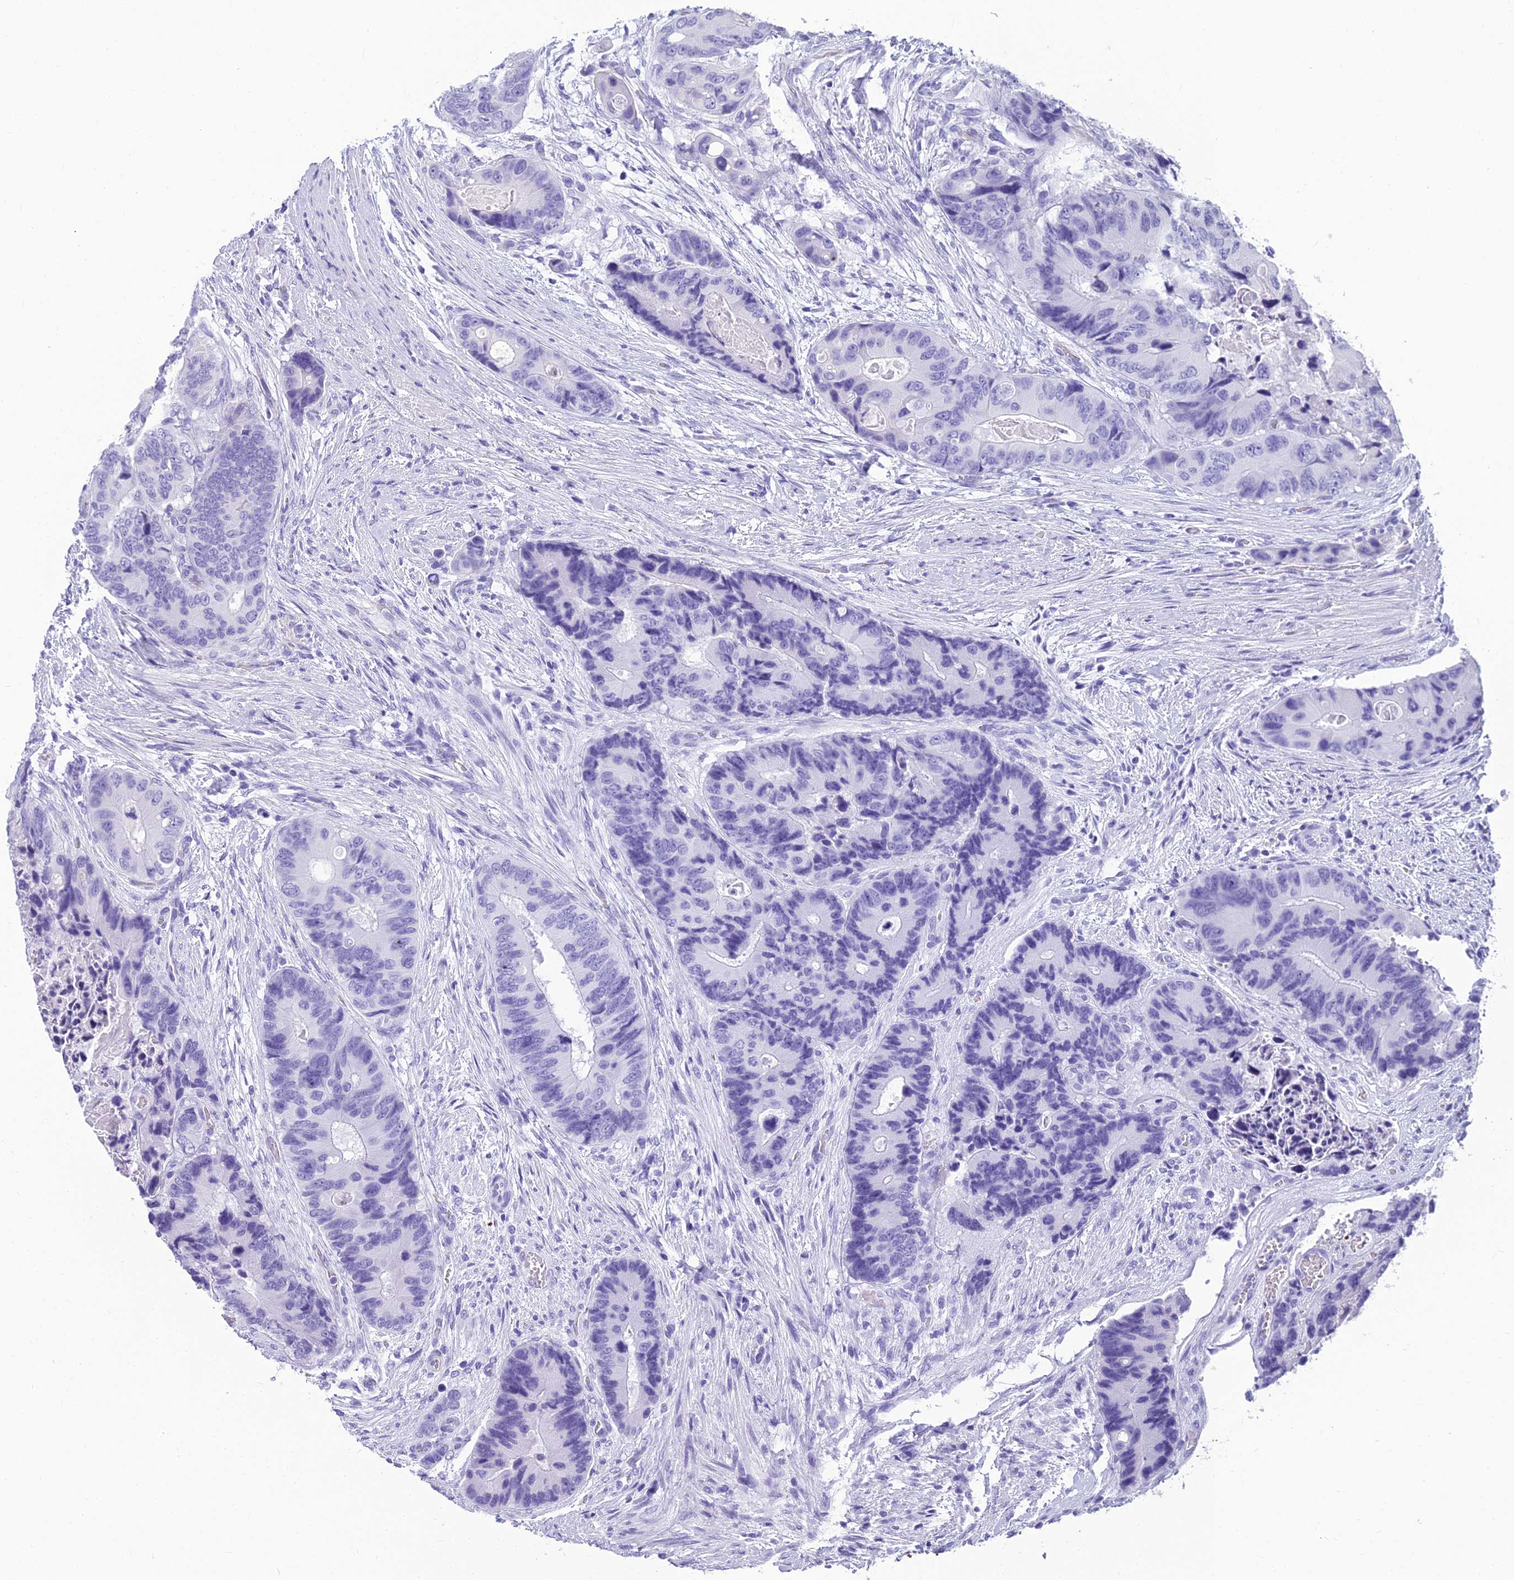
{"staining": {"intensity": "negative", "quantity": "none", "location": "none"}, "tissue": "colorectal cancer", "cell_type": "Tumor cells", "image_type": "cancer", "snomed": [{"axis": "morphology", "description": "Adenocarcinoma, NOS"}, {"axis": "topography", "description": "Colon"}], "caption": "The image exhibits no significant staining in tumor cells of colorectal cancer (adenocarcinoma).", "gene": "NINJ1", "patient": {"sex": "male", "age": 84}}